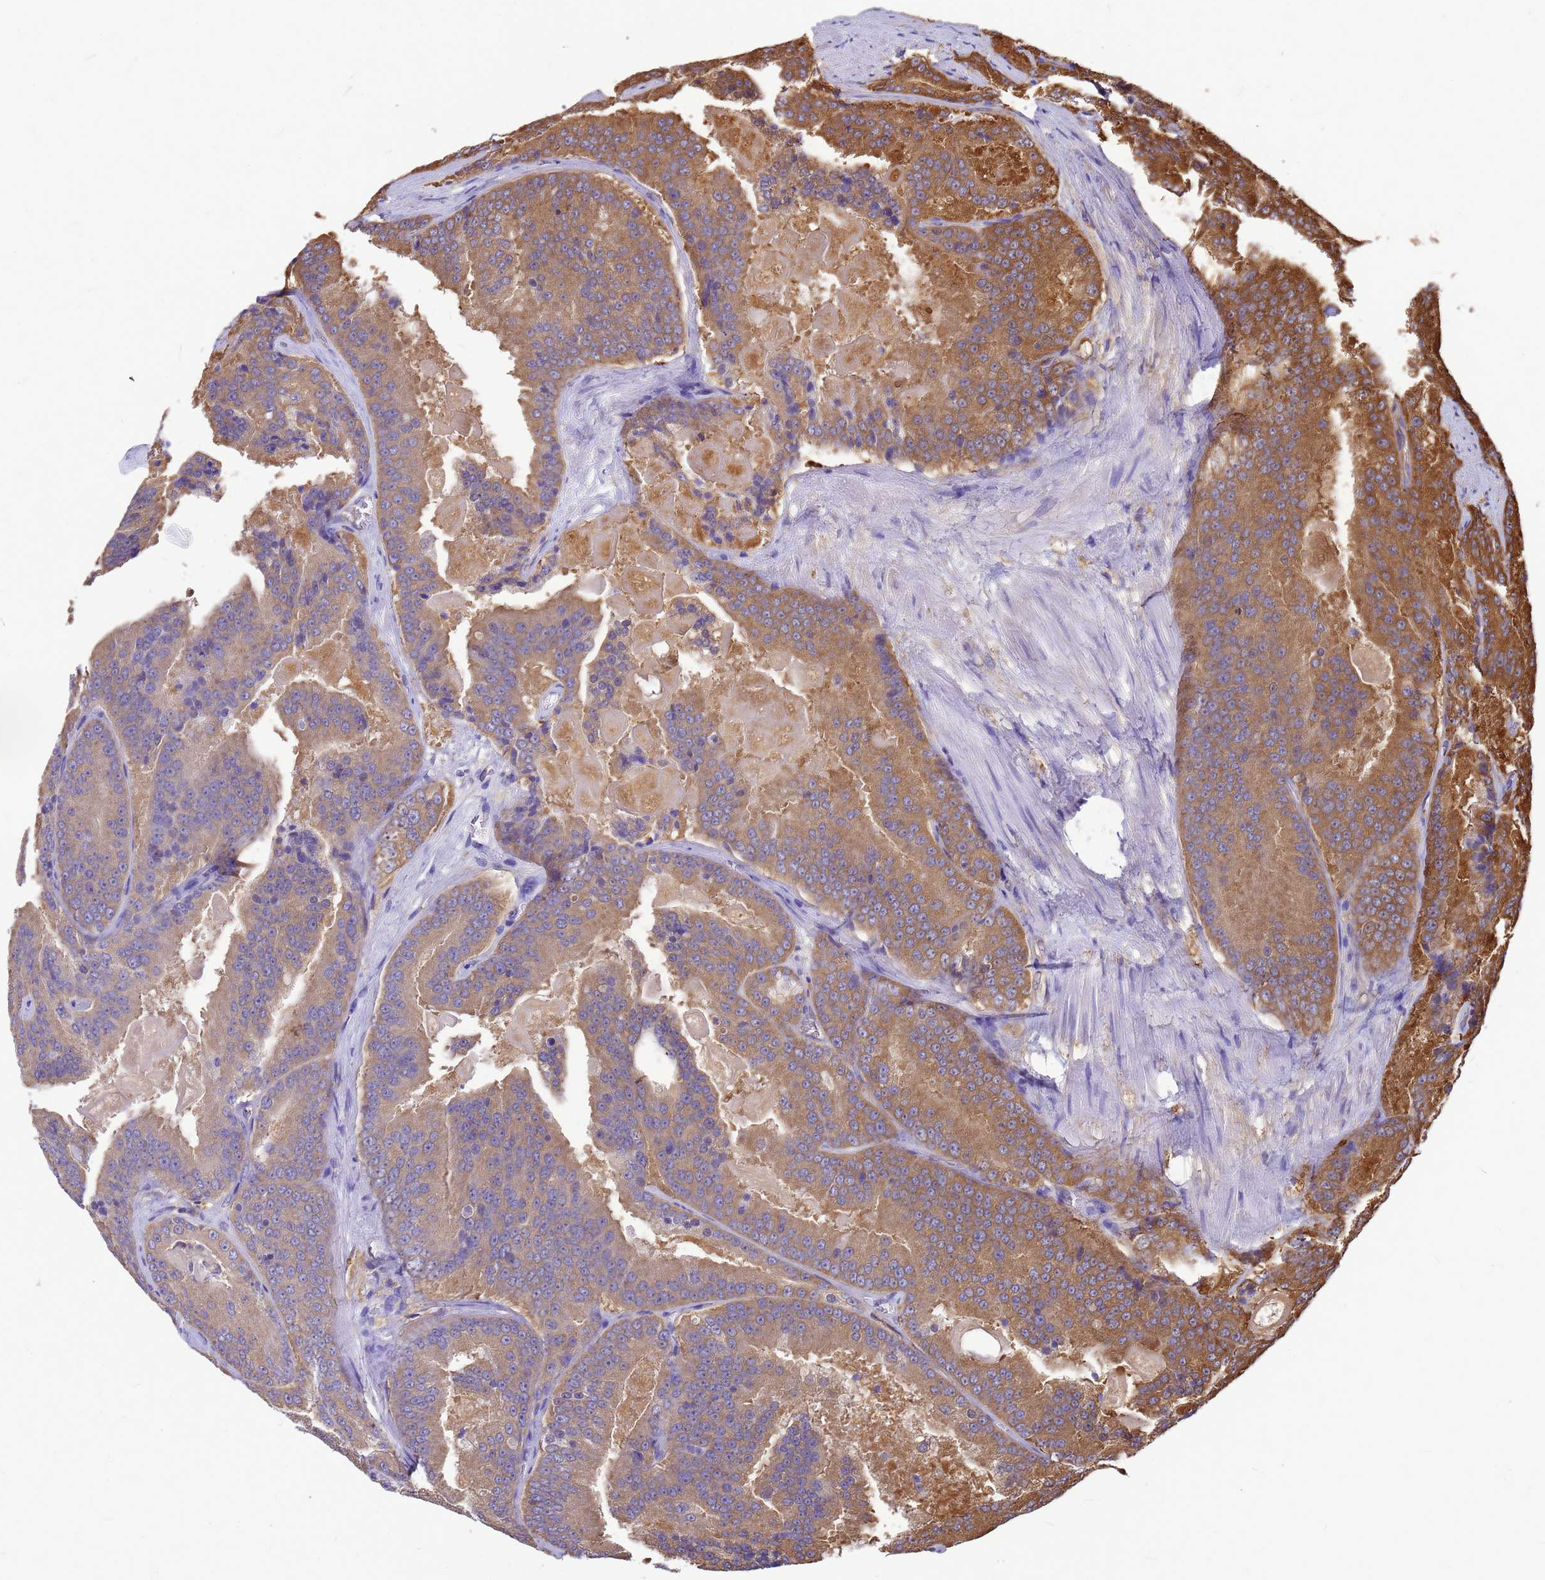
{"staining": {"intensity": "moderate", "quantity": ">75%", "location": "cytoplasmic/membranous"}, "tissue": "prostate cancer", "cell_type": "Tumor cells", "image_type": "cancer", "snomed": [{"axis": "morphology", "description": "Adenocarcinoma, High grade"}, {"axis": "topography", "description": "Prostate"}], "caption": "Immunohistochemical staining of human high-grade adenocarcinoma (prostate) exhibits medium levels of moderate cytoplasmic/membranous protein positivity in about >75% of tumor cells. (DAB (3,3'-diaminobenzidine) IHC, brown staining for protein, blue staining for nuclei).", "gene": "GID4", "patient": {"sex": "male", "age": 61}}